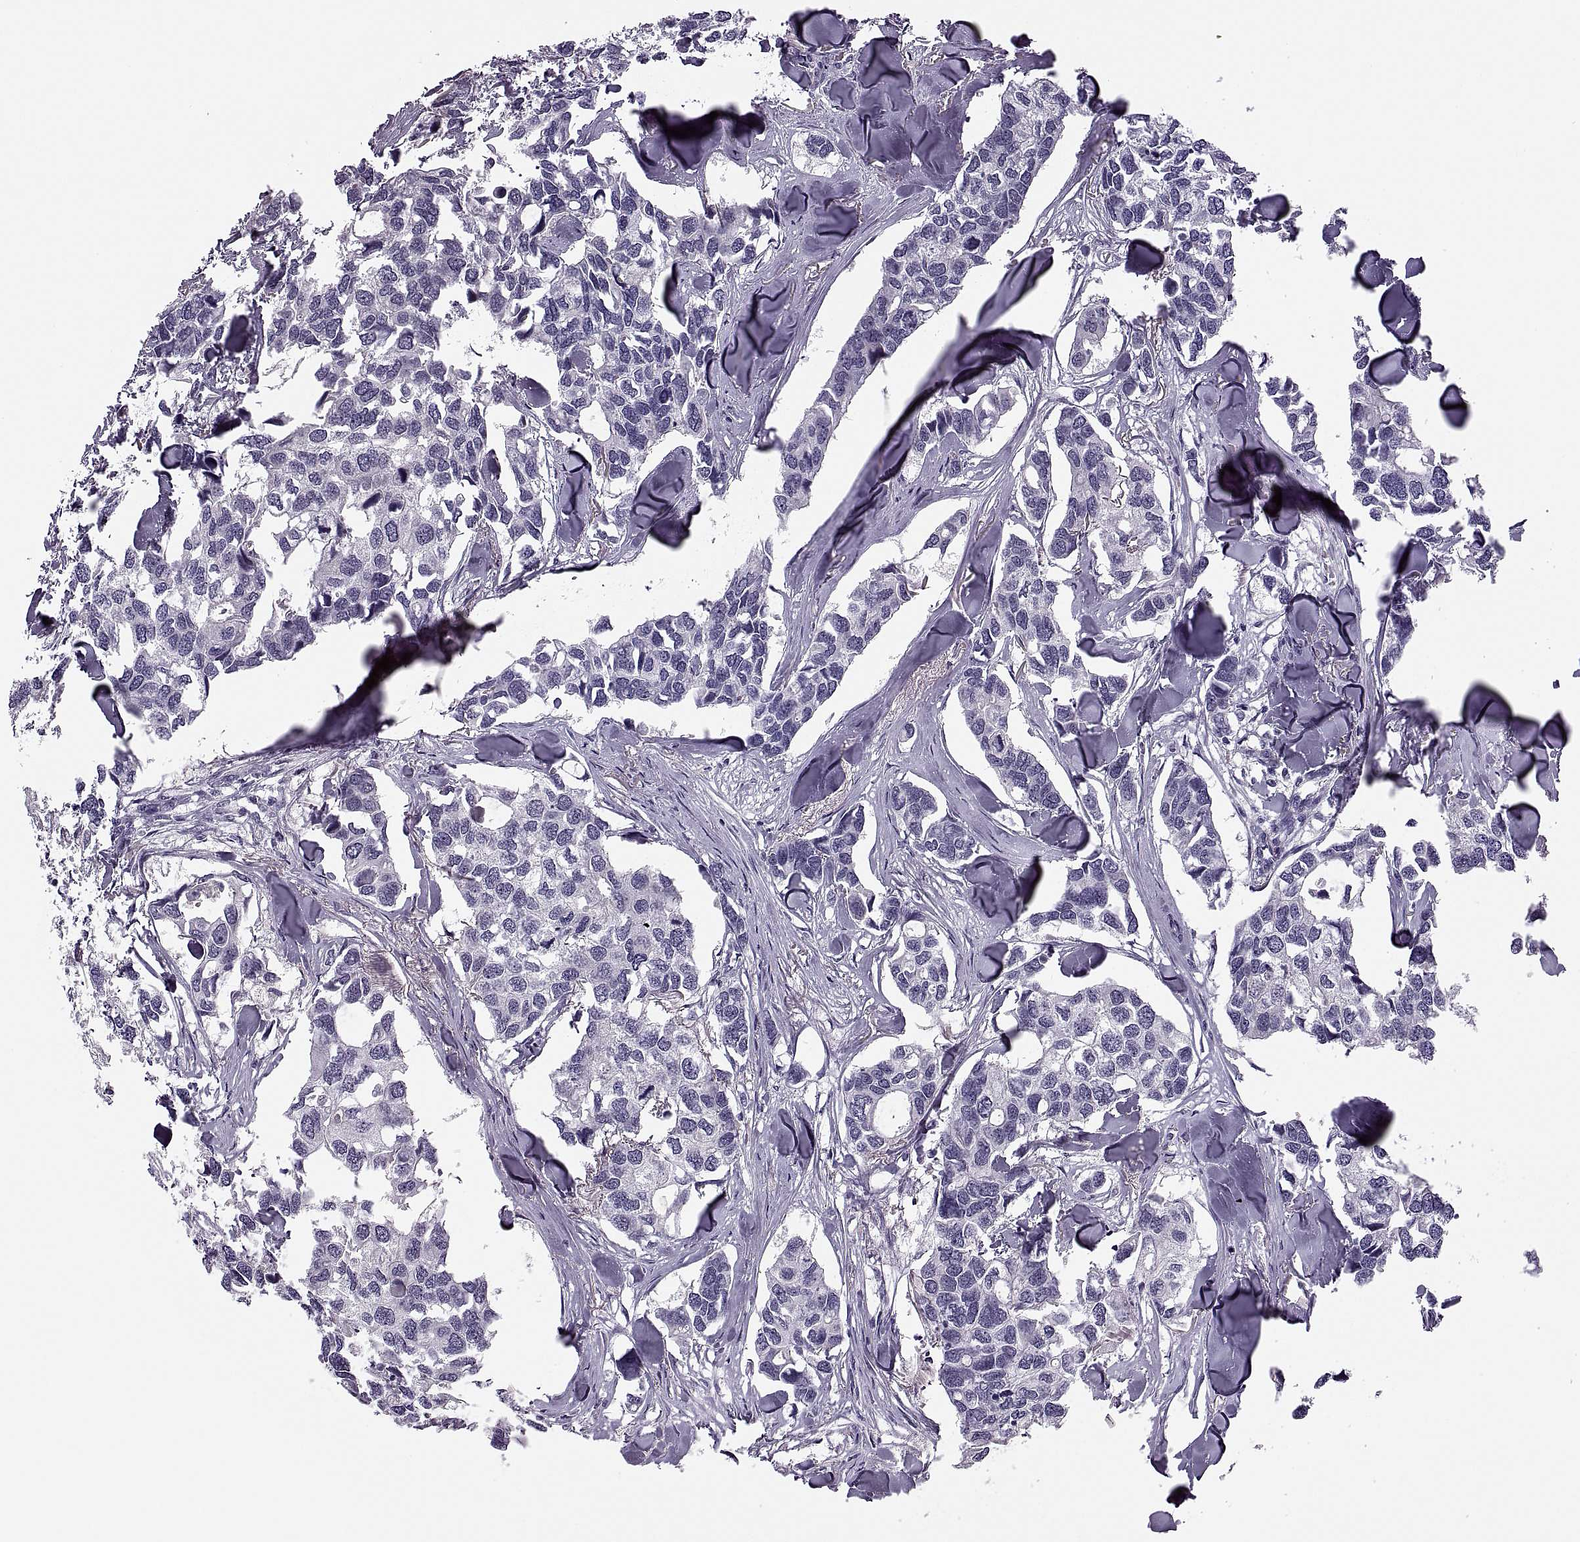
{"staining": {"intensity": "negative", "quantity": "none", "location": "none"}, "tissue": "breast cancer", "cell_type": "Tumor cells", "image_type": "cancer", "snomed": [{"axis": "morphology", "description": "Duct carcinoma"}, {"axis": "topography", "description": "Breast"}], "caption": "Invasive ductal carcinoma (breast) stained for a protein using IHC reveals no expression tumor cells.", "gene": "PRSS54", "patient": {"sex": "female", "age": 83}}